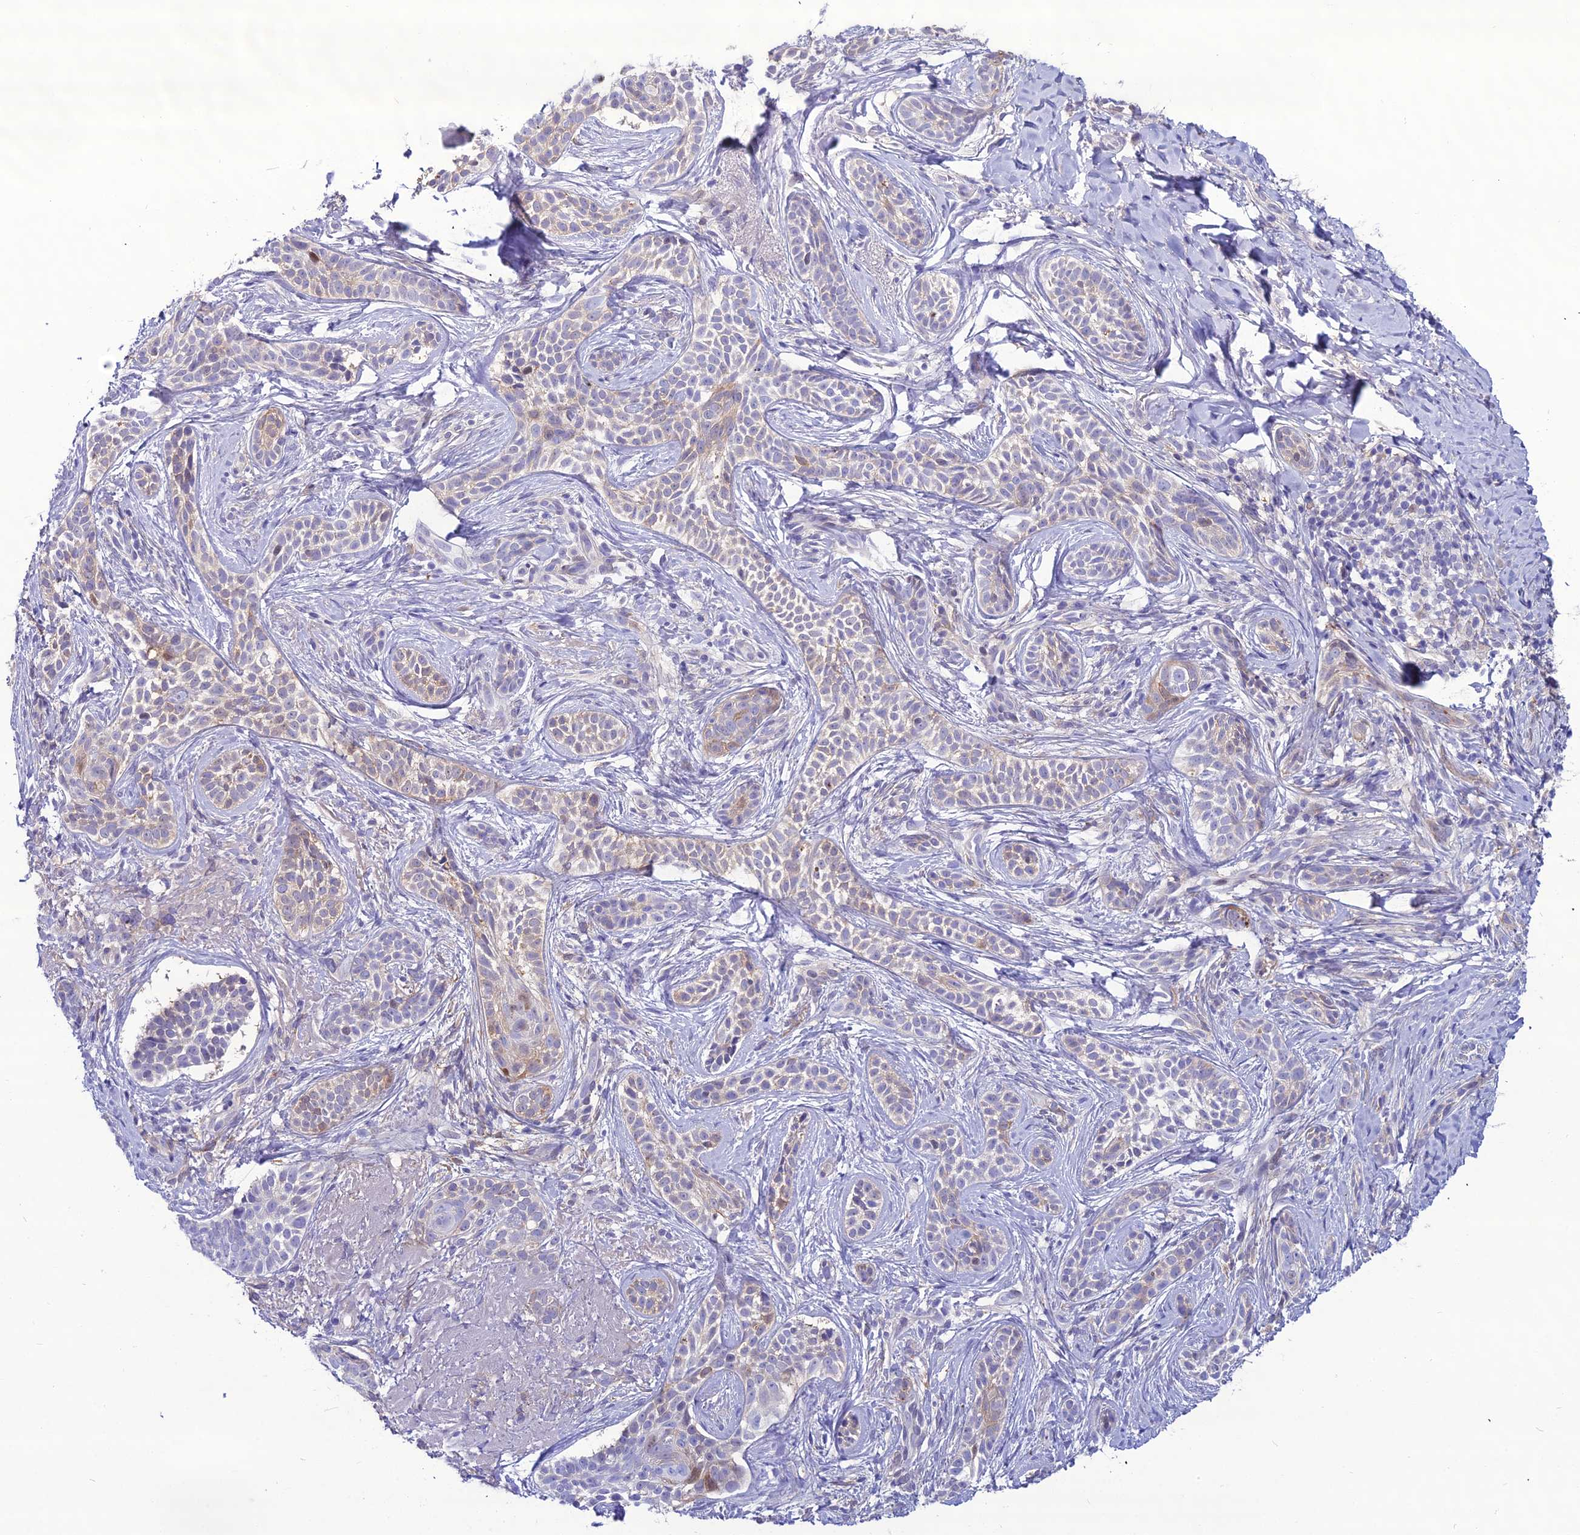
{"staining": {"intensity": "weak", "quantity": "<25%", "location": "cytoplasmic/membranous"}, "tissue": "skin cancer", "cell_type": "Tumor cells", "image_type": "cancer", "snomed": [{"axis": "morphology", "description": "Basal cell carcinoma"}, {"axis": "topography", "description": "Skin"}], "caption": "Micrograph shows no protein positivity in tumor cells of skin basal cell carcinoma tissue.", "gene": "MB21D2", "patient": {"sex": "male", "age": 71}}